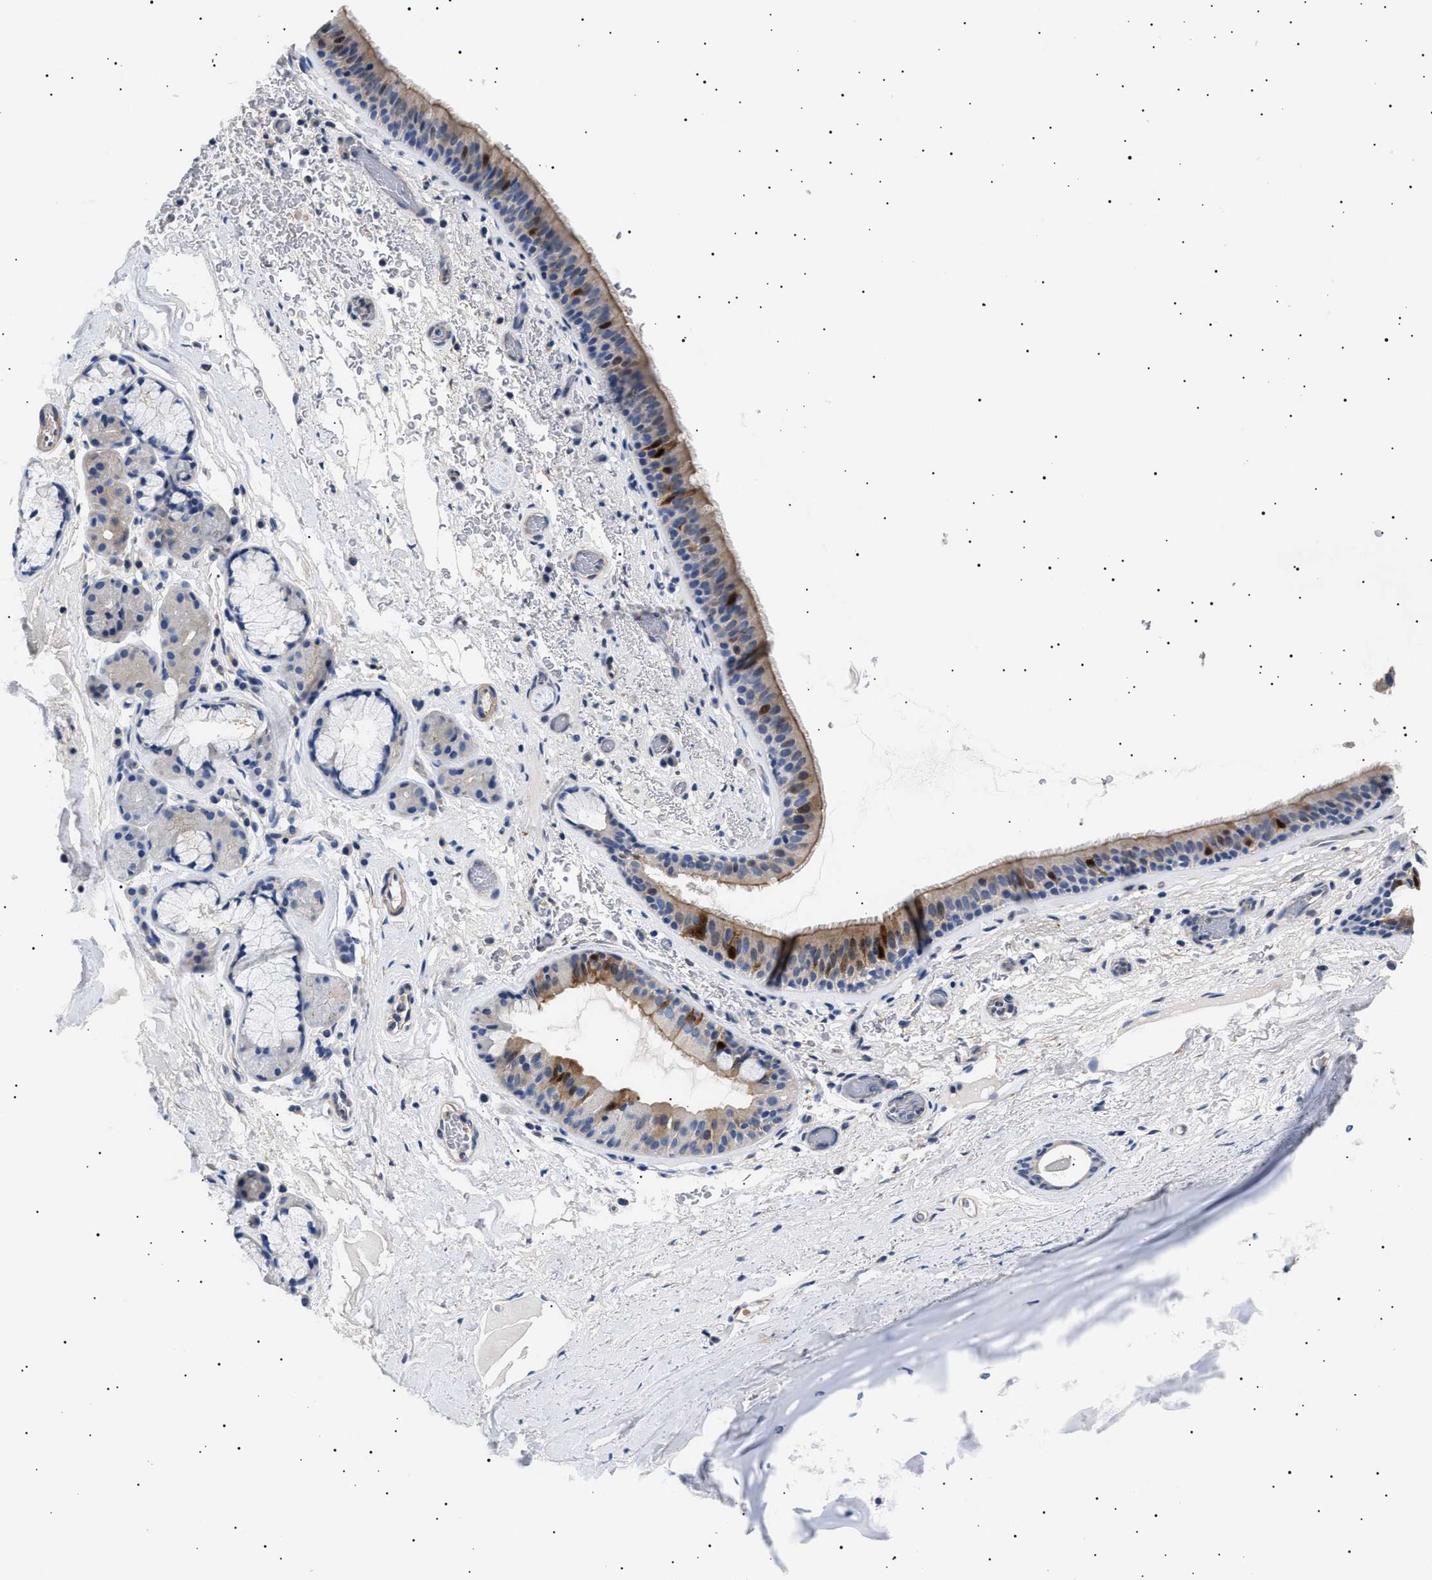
{"staining": {"intensity": "moderate", "quantity": "<25%", "location": "cytoplasmic/membranous"}, "tissue": "bronchus", "cell_type": "Respiratory epithelial cells", "image_type": "normal", "snomed": [{"axis": "morphology", "description": "Normal tissue, NOS"}, {"axis": "topography", "description": "Cartilage tissue"}], "caption": "Immunohistochemical staining of benign human bronchus displays low levels of moderate cytoplasmic/membranous positivity in about <25% of respiratory epithelial cells.", "gene": "HEMGN", "patient": {"sex": "female", "age": 63}}